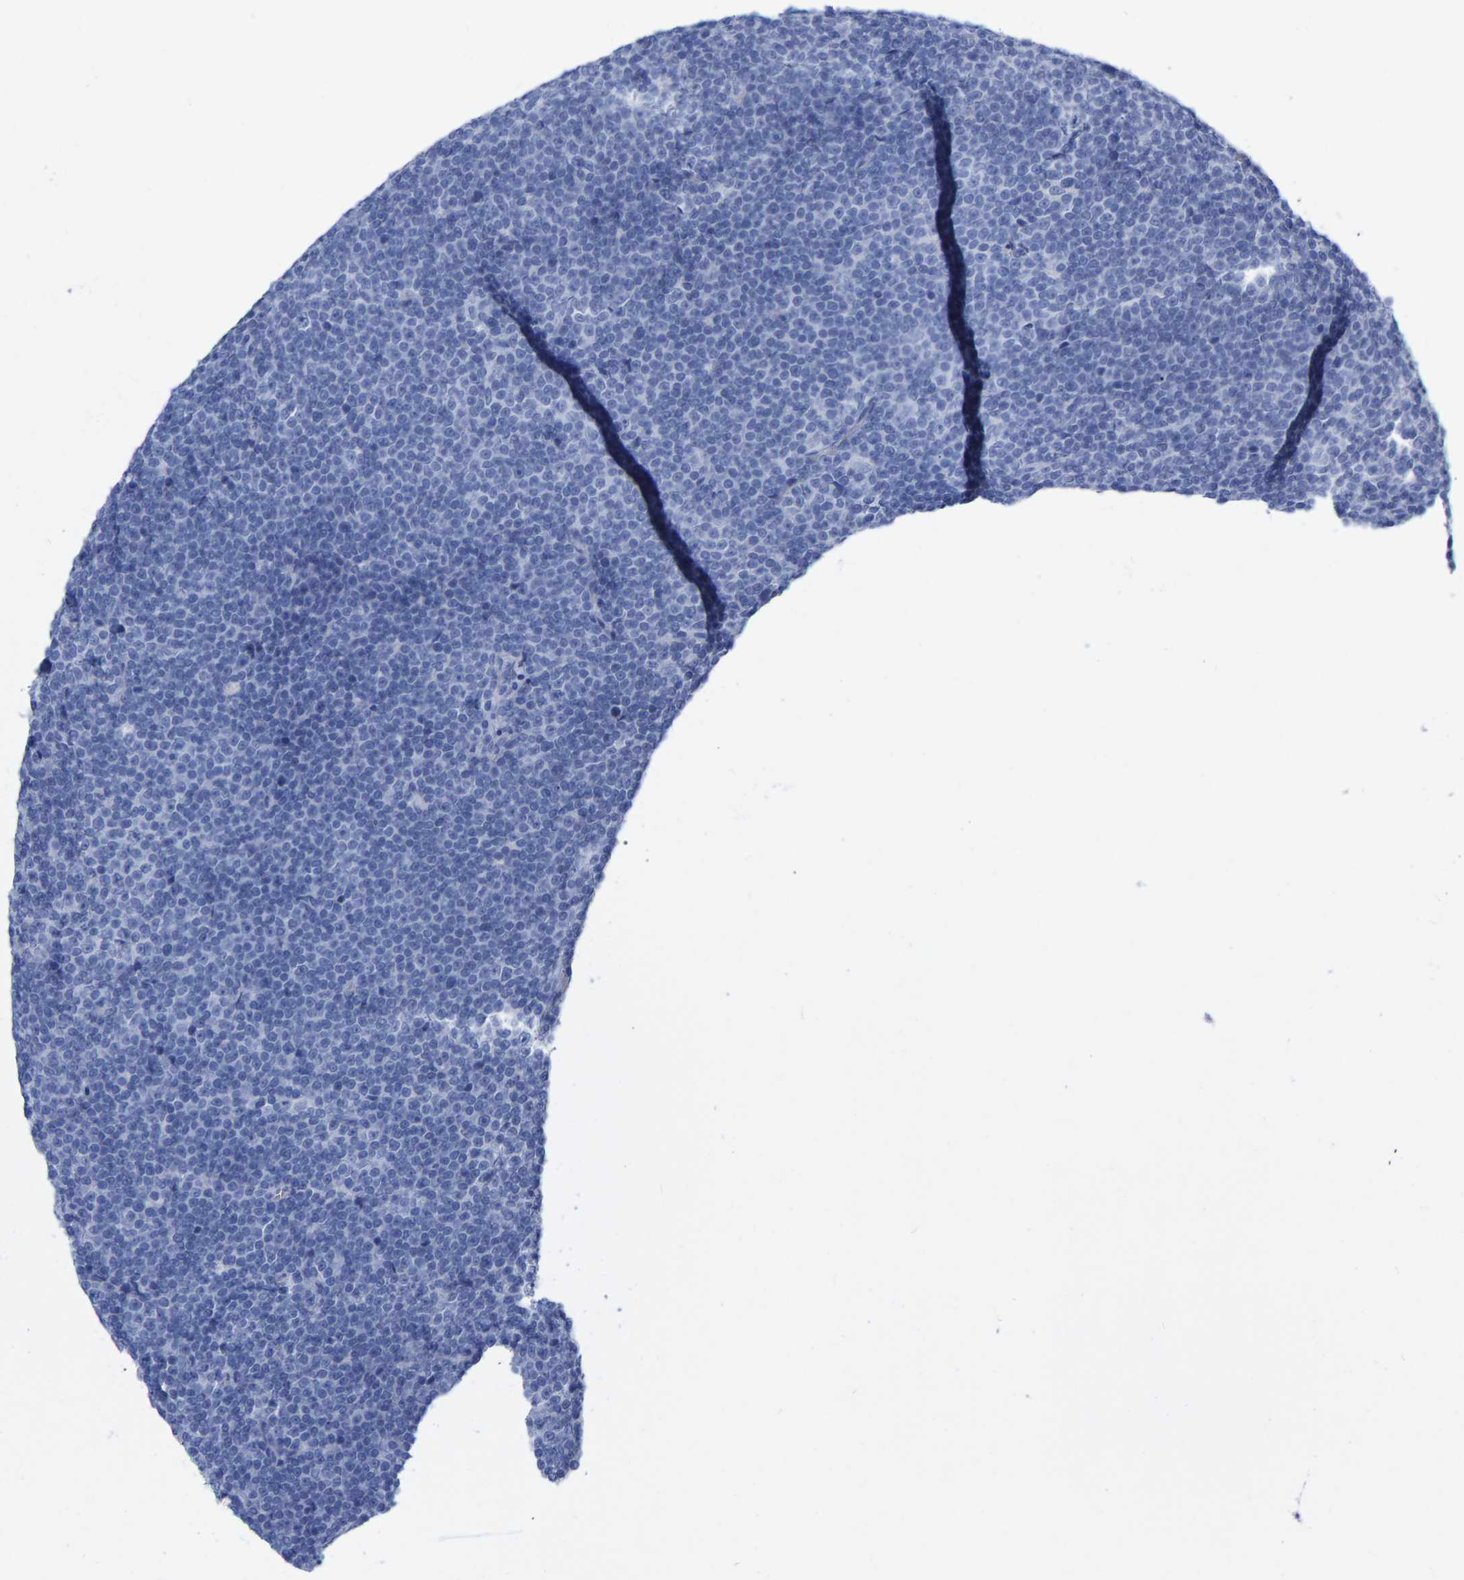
{"staining": {"intensity": "negative", "quantity": "none", "location": "none"}, "tissue": "lymphoma", "cell_type": "Tumor cells", "image_type": "cancer", "snomed": [{"axis": "morphology", "description": "Malignant lymphoma, non-Hodgkin's type, Low grade"}, {"axis": "topography", "description": "Lymph node"}], "caption": "This image is of lymphoma stained with IHC to label a protein in brown with the nuclei are counter-stained blue. There is no staining in tumor cells. (DAB IHC with hematoxylin counter stain).", "gene": "HAPLN1", "patient": {"sex": "female", "age": 67}}